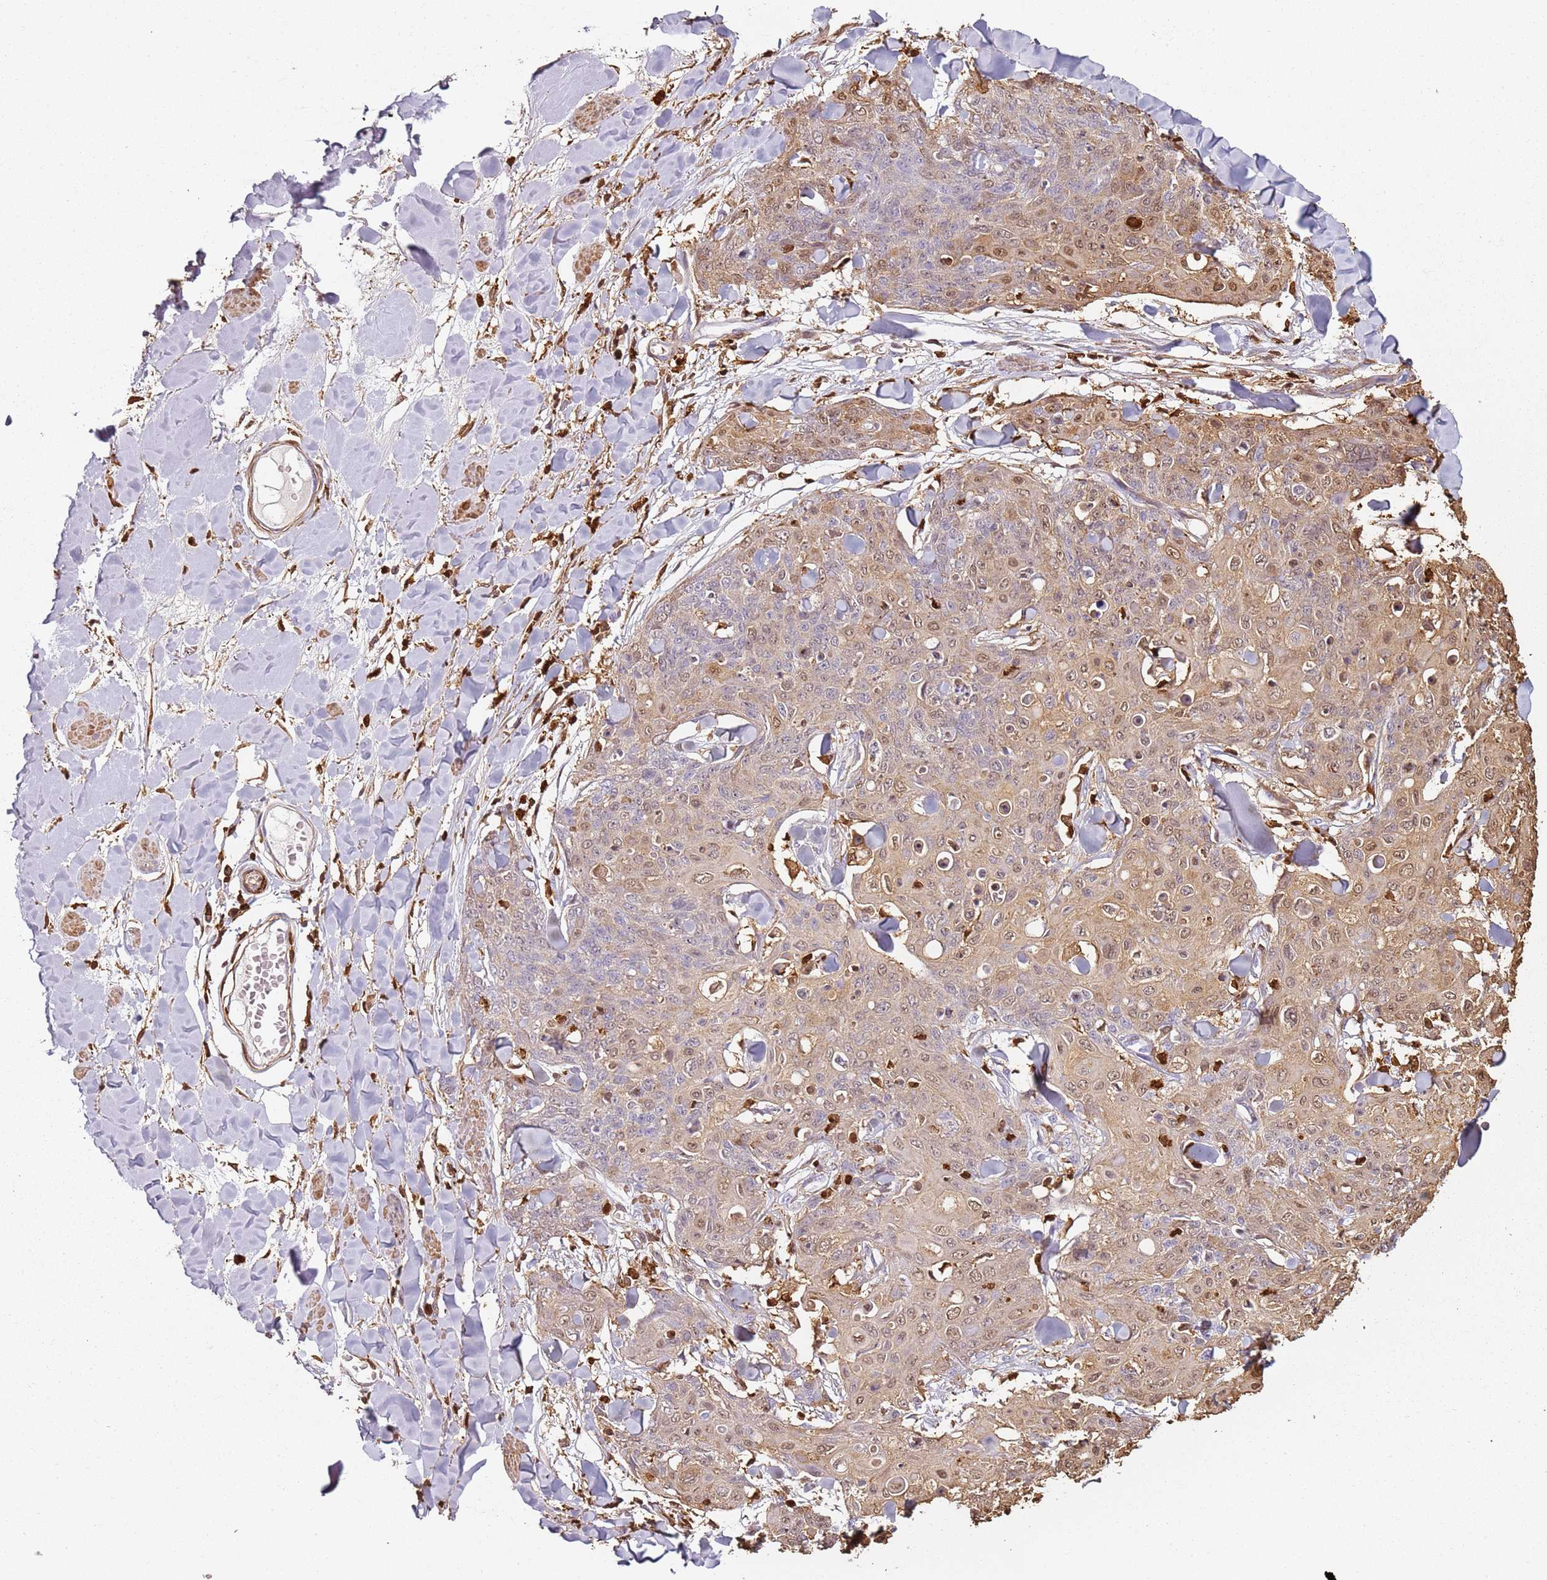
{"staining": {"intensity": "weak", "quantity": "25%-75%", "location": "cytoplasmic/membranous,nuclear"}, "tissue": "skin cancer", "cell_type": "Tumor cells", "image_type": "cancer", "snomed": [{"axis": "morphology", "description": "Squamous cell carcinoma, NOS"}, {"axis": "topography", "description": "Skin"}, {"axis": "topography", "description": "Vulva"}], "caption": "IHC of skin squamous cell carcinoma displays low levels of weak cytoplasmic/membranous and nuclear expression in about 25%-75% of tumor cells. (IHC, brightfield microscopy, high magnification).", "gene": "S100A4", "patient": {"sex": "female", "age": 85}}